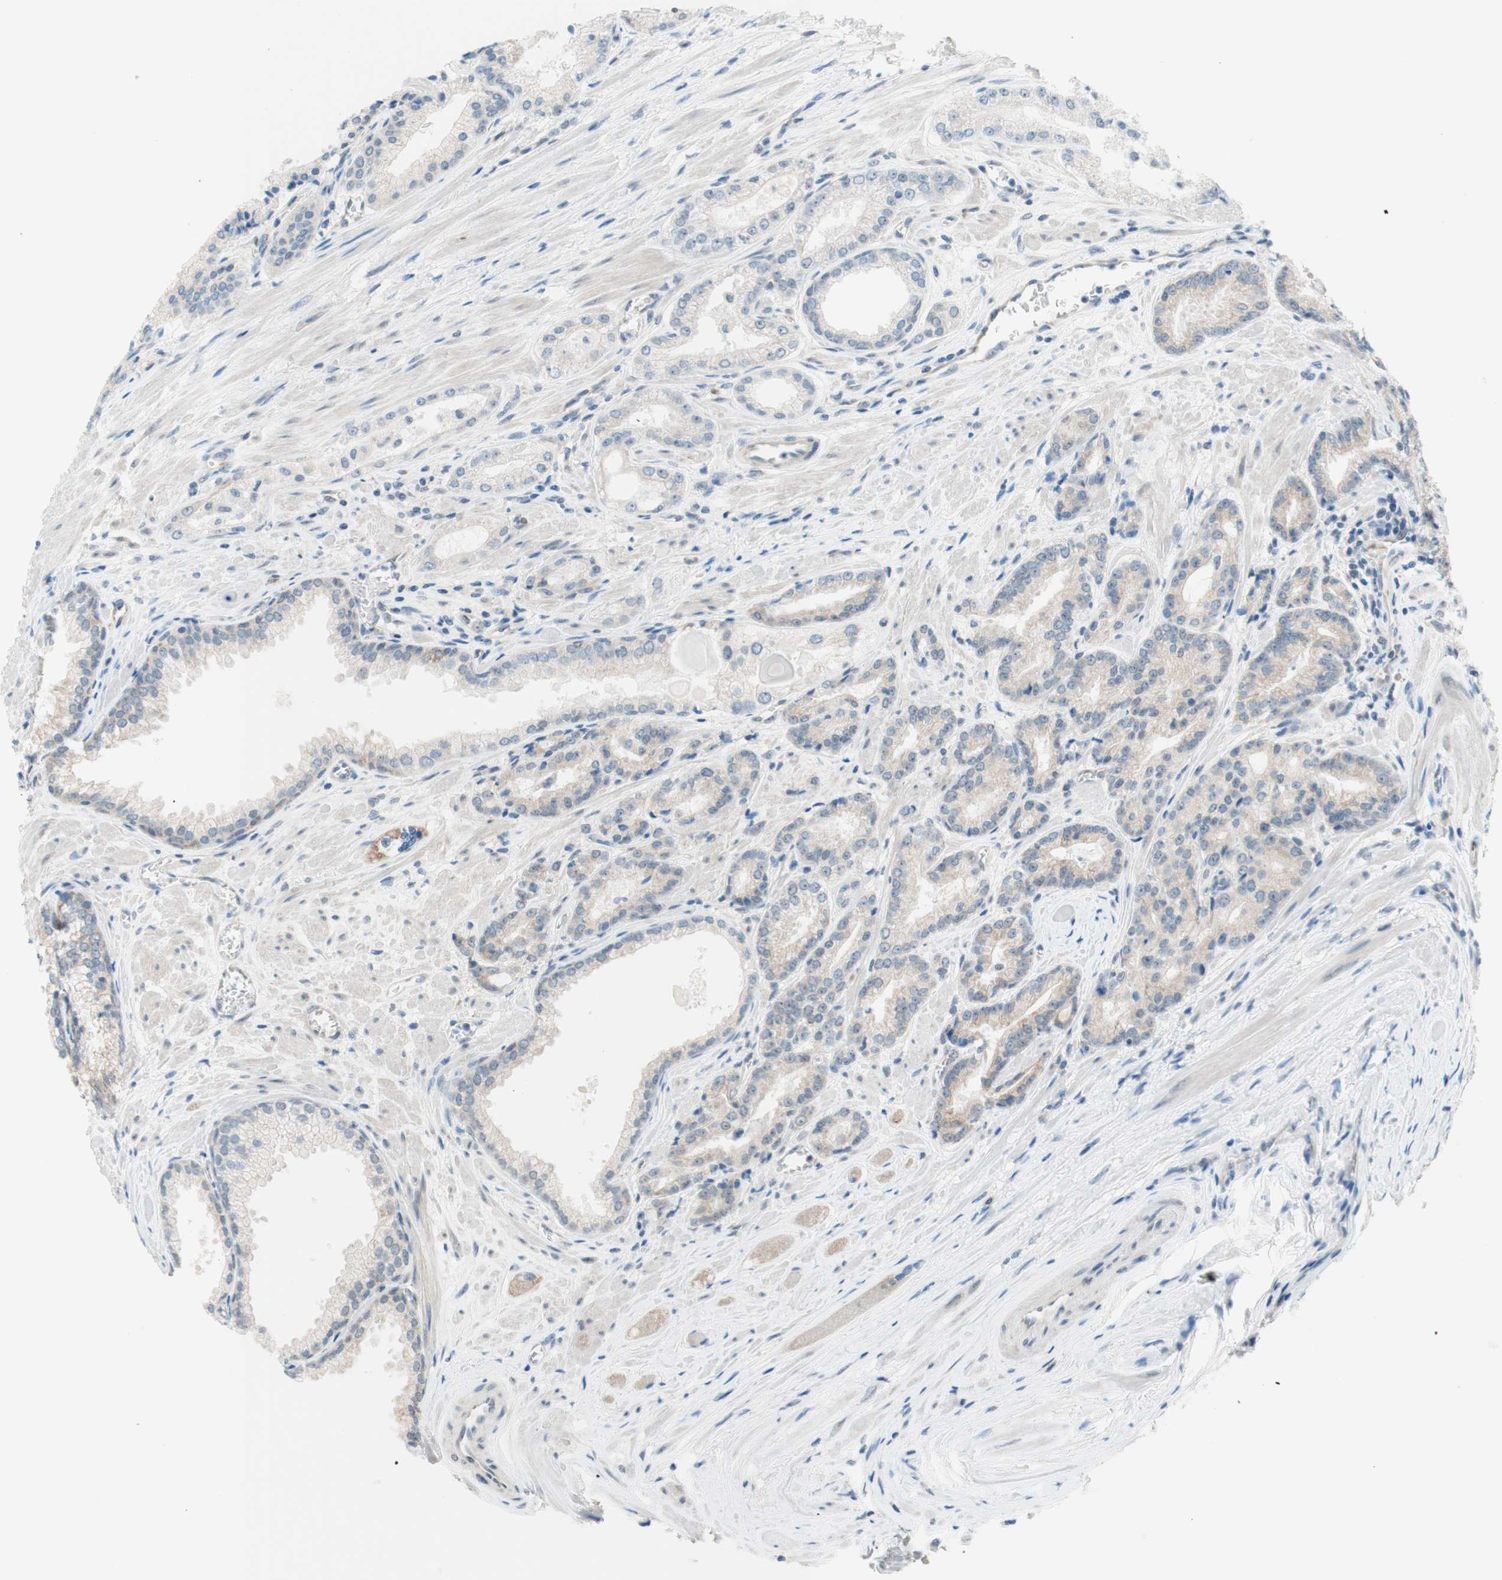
{"staining": {"intensity": "weak", "quantity": "<25%", "location": "cytoplasmic/membranous"}, "tissue": "prostate cancer", "cell_type": "Tumor cells", "image_type": "cancer", "snomed": [{"axis": "morphology", "description": "Adenocarcinoma, Low grade"}, {"axis": "topography", "description": "Prostate"}], "caption": "Immunohistochemistry (IHC) of human prostate low-grade adenocarcinoma demonstrates no positivity in tumor cells.", "gene": "JPH1", "patient": {"sex": "male", "age": 59}}